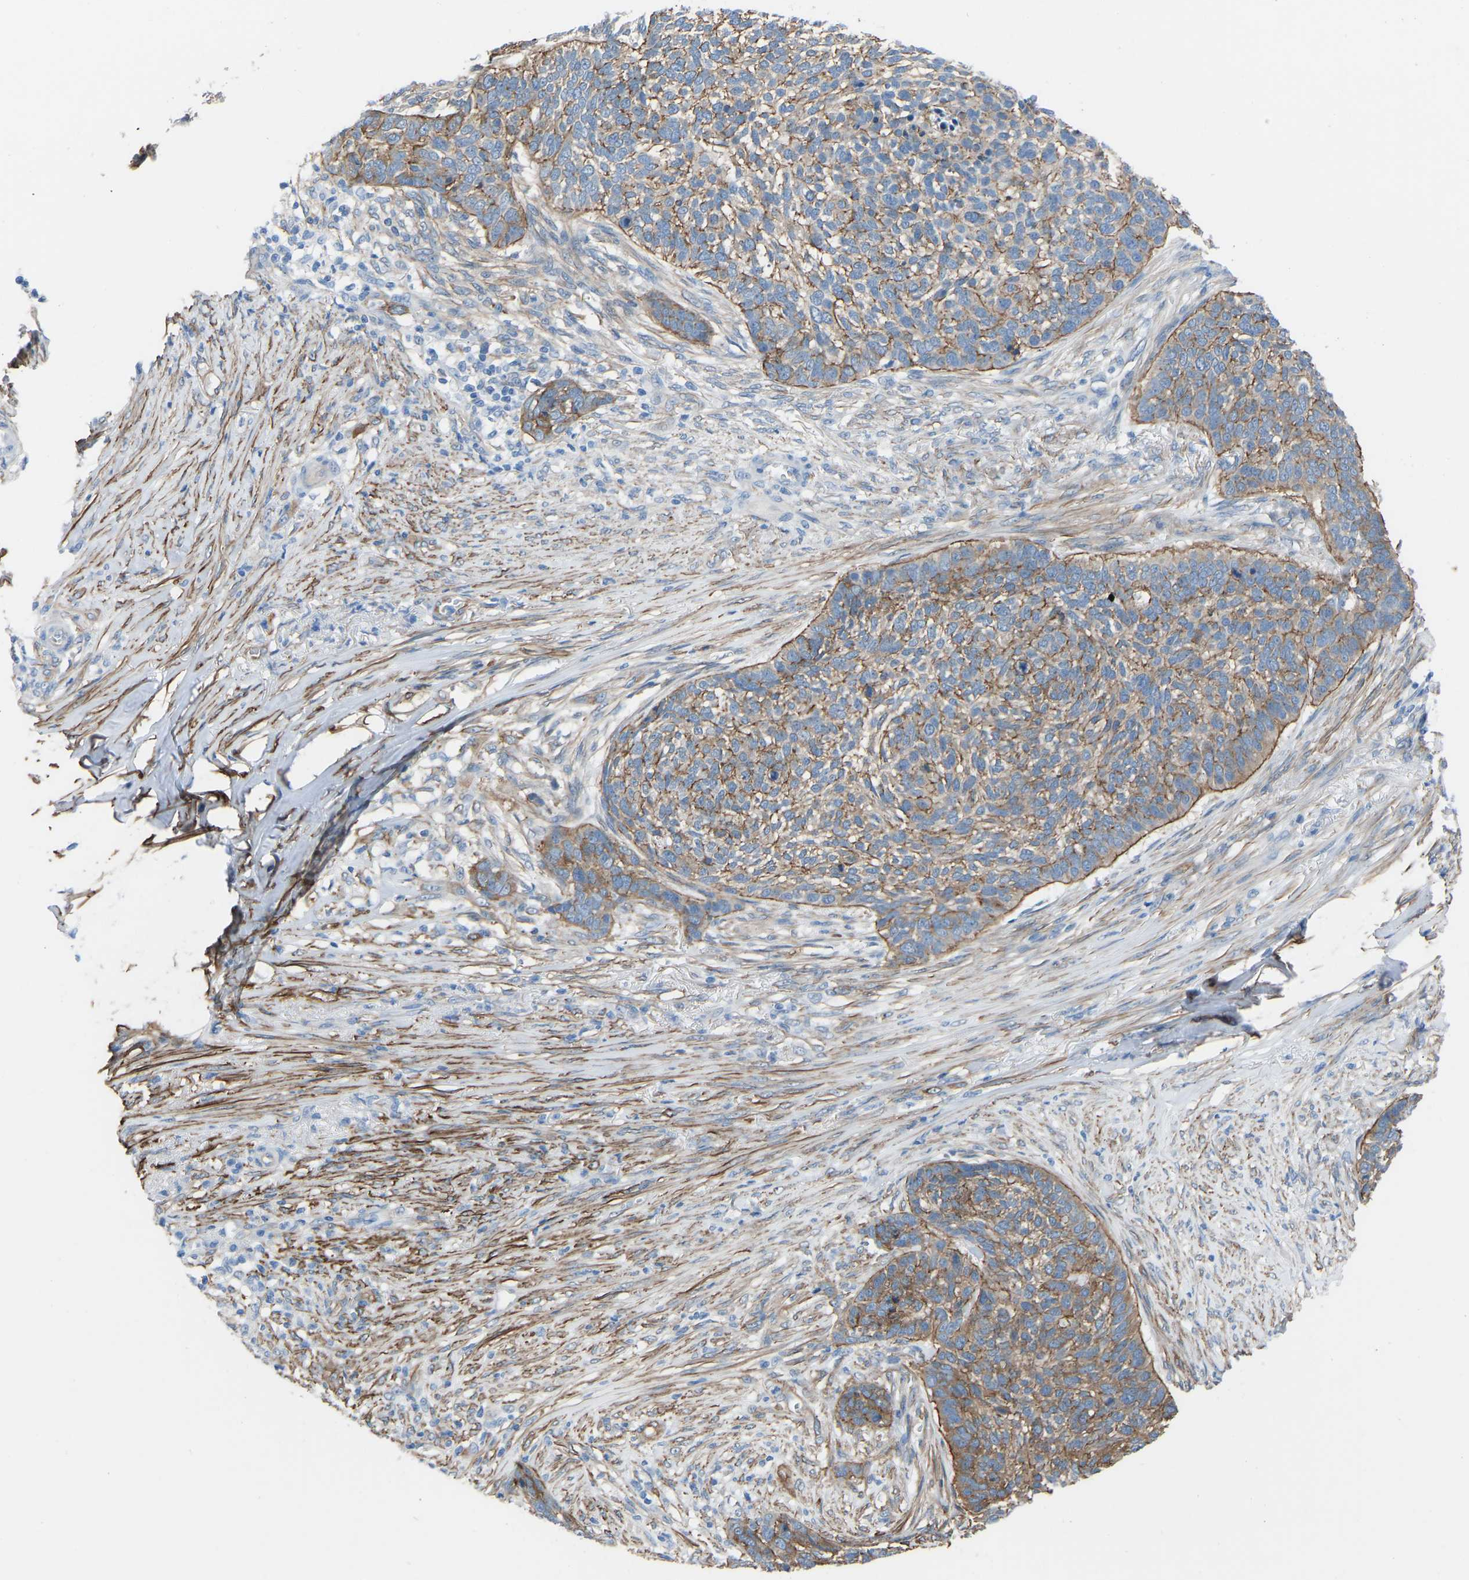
{"staining": {"intensity": "moderate", "quantity": ">75%", "location": "cytoplasmic/membranous"}, "tissue": "skin cancer", "cell_type": "Tumor cells", "image_type": "cancer", "snomed": [{"axis": "morphology", "description": "Basal cell carcinoma"}, {"axis": "topography", "description": "Skin"}], "caption": "This photomicrograph exhibits skin basal cell carcinoma stained with IHC to label a protein in brown. The cytoplasmic/membranous of tumor cells show moderate positivity for the protein. Nuclei are counter-stained blue.", "gene": "MYH10", "patient": {"sex": "male", "age": 85}}